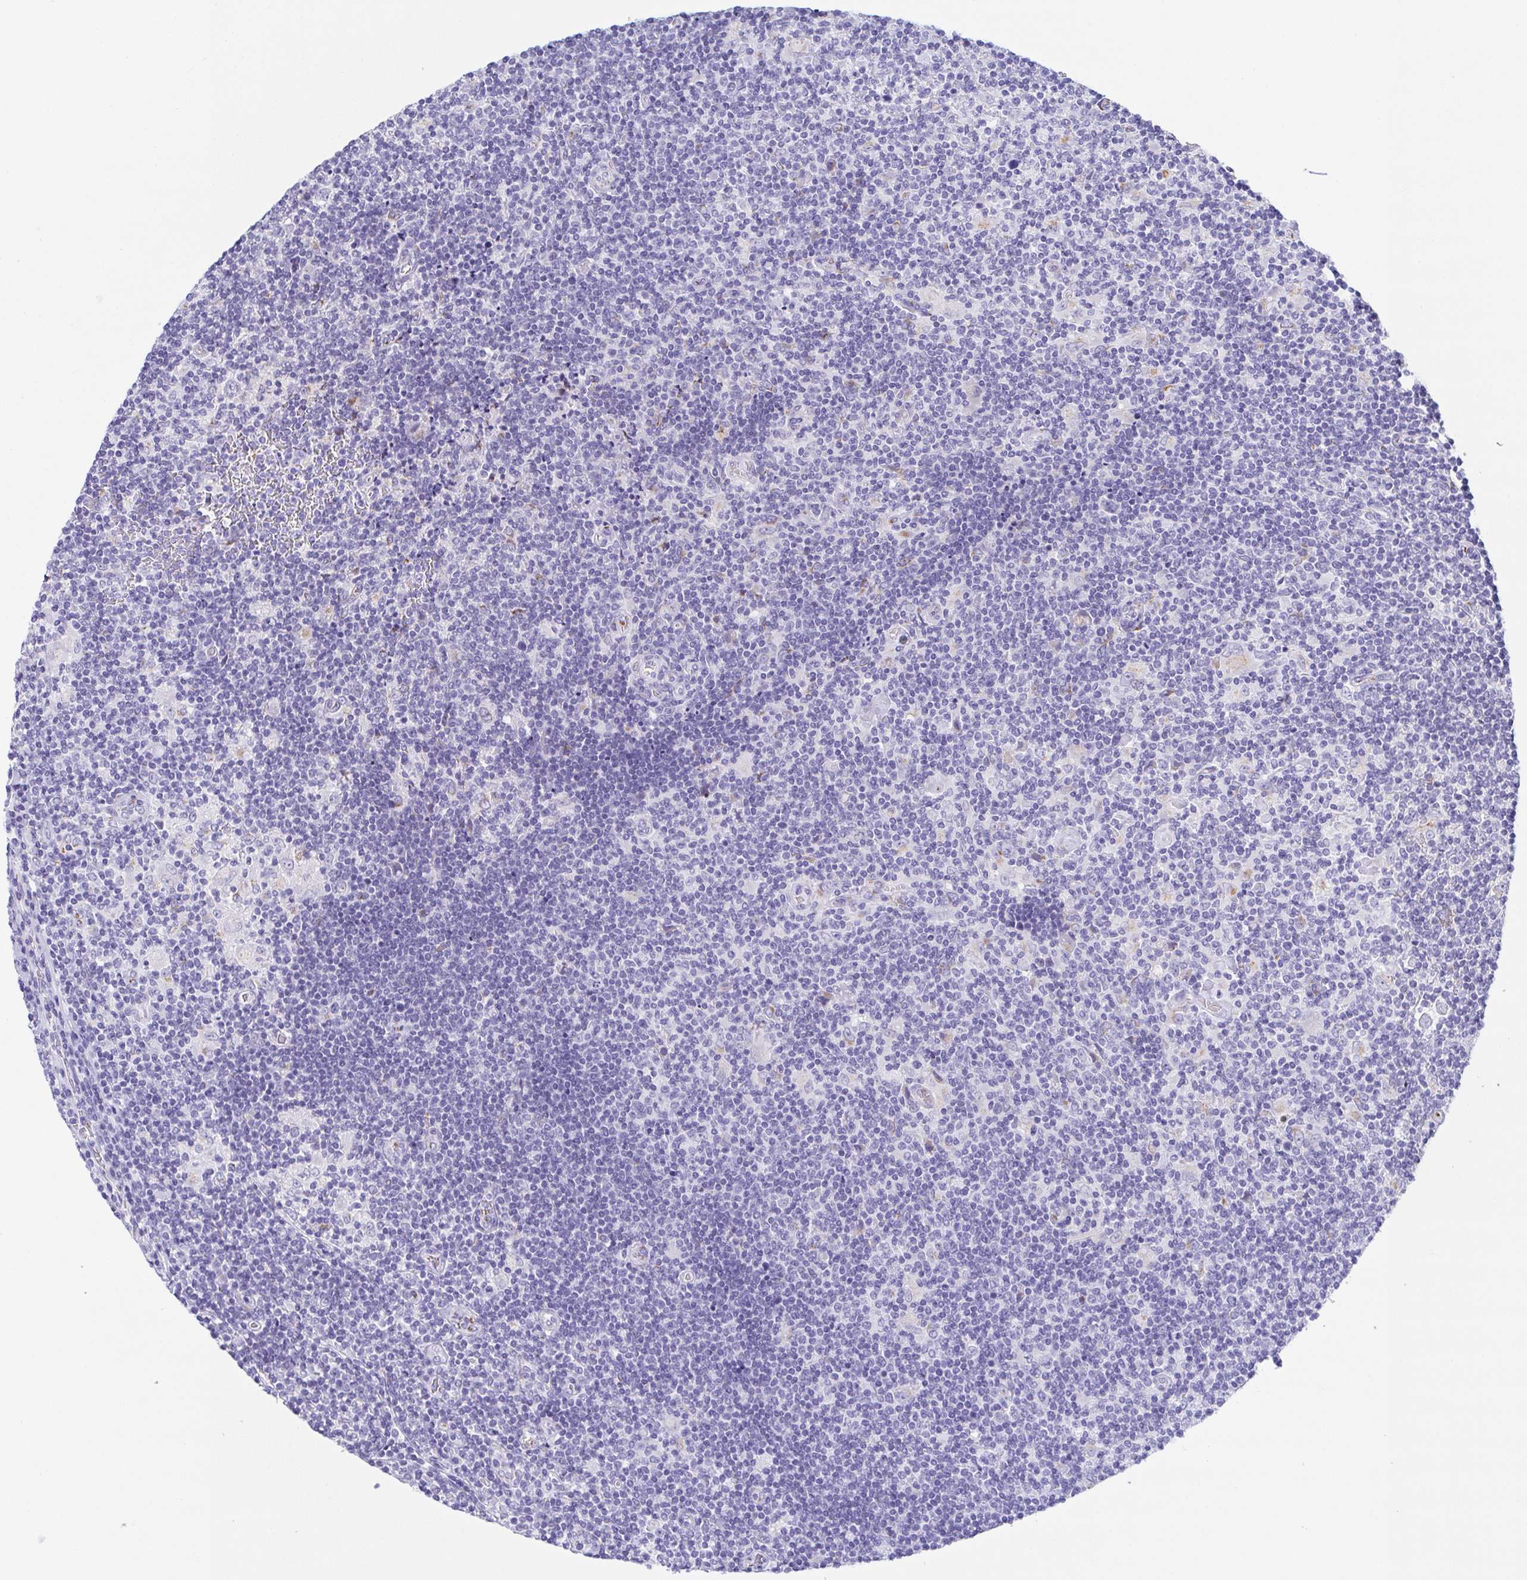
{"staining": {"intensity": "negative", "quantity": "none", "location": "none"}, "tissue": "lymphoma", "cell_type": "Tumor cells", "image_type": "cancer", "snomed": [{"axis": "morphology", "description": "Hodgkin's disease, NOS"}, {"axis": "topography", "description": "Lymph node"}], "caption": "This is a image of immunohistochemistry staining of Hodgkin's disease, which shows no positivity in tumor cells.", "gene": "SULT1B1", "patient": {"sex": "male", "age": 40}}